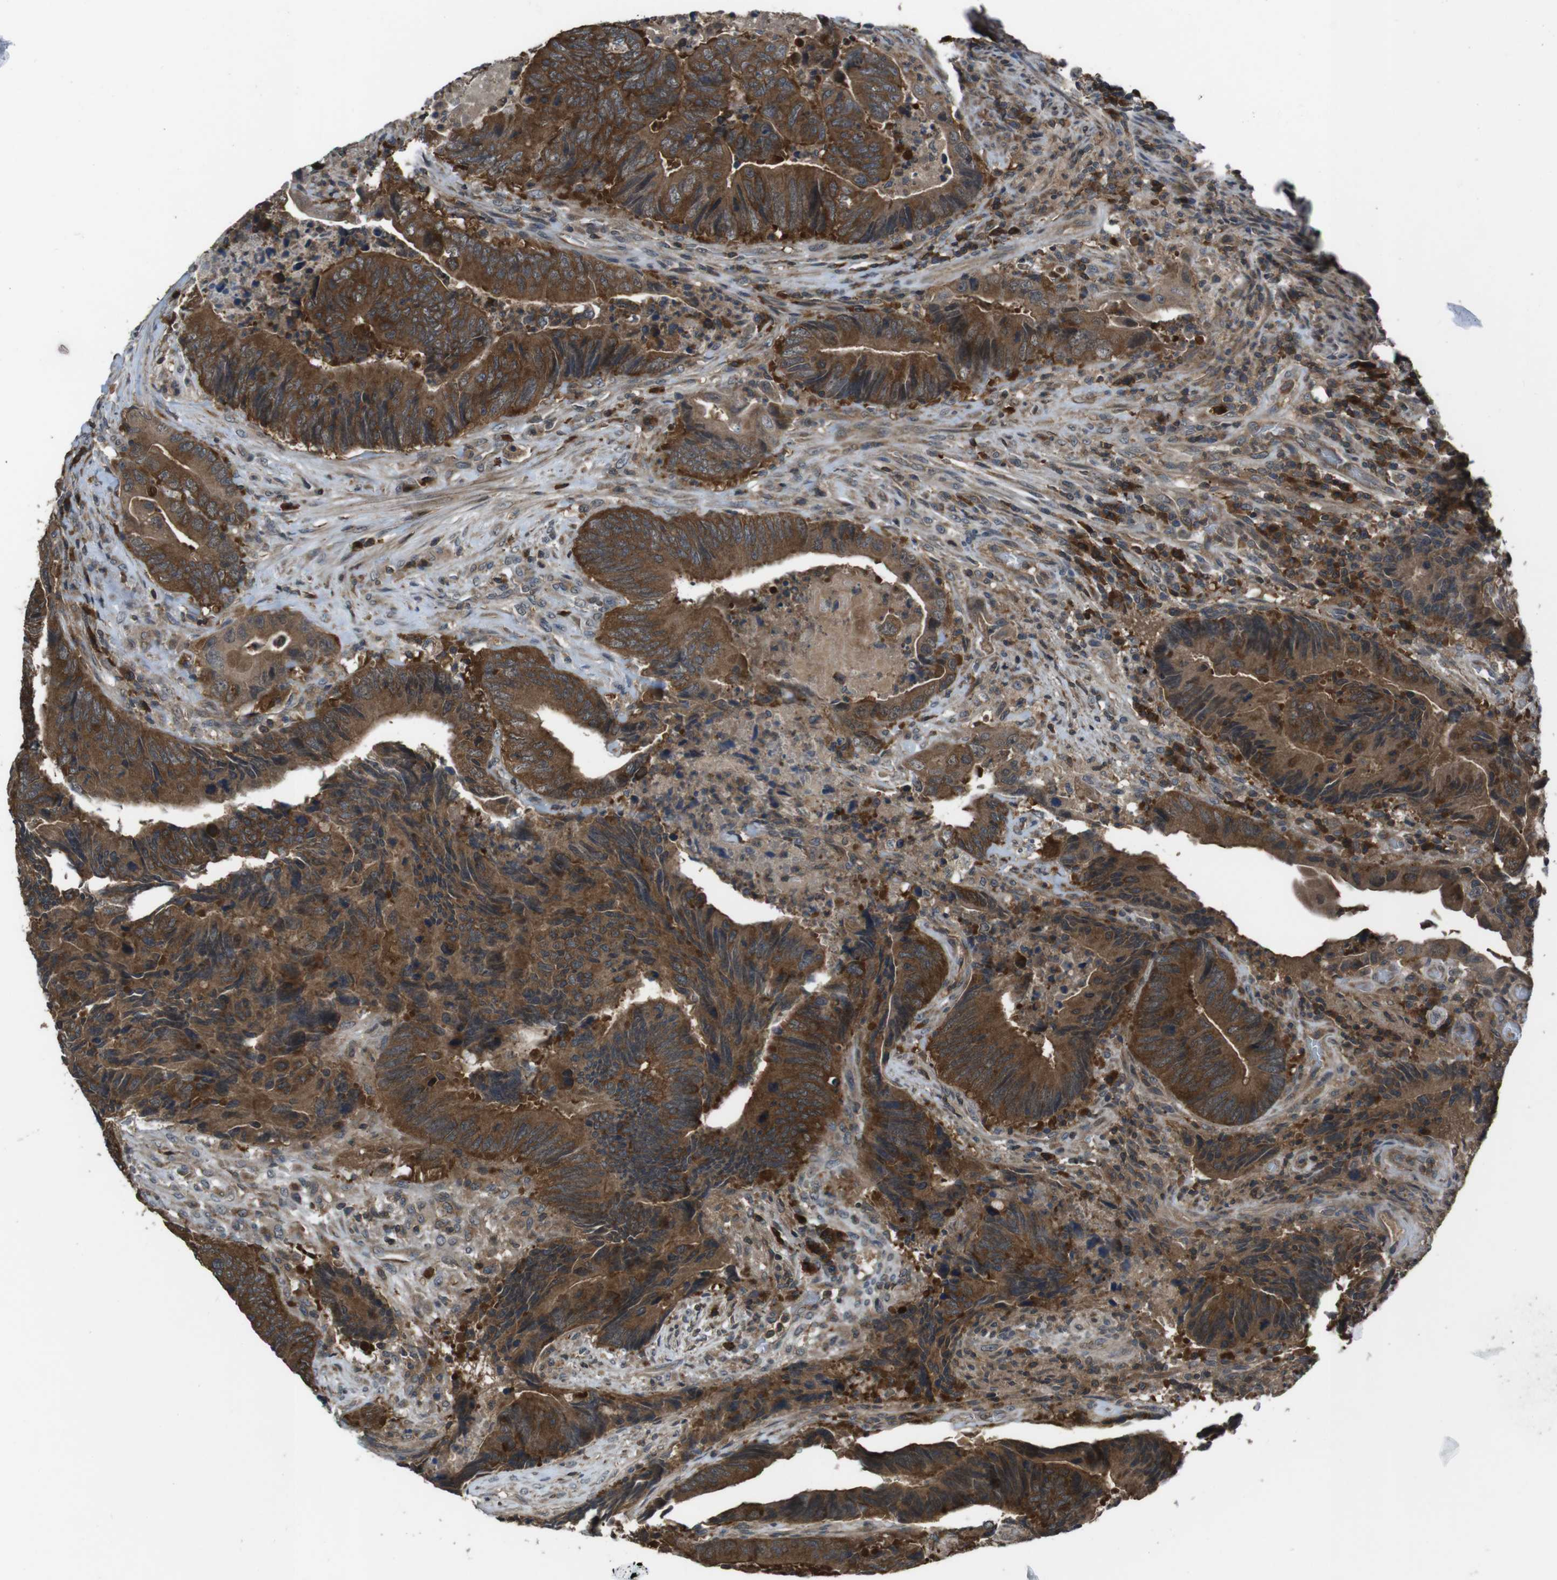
{"staining": {"intensity": "strong", "quantity": ">75%", "location": "cytoplasmic/membranous"}, "tissue": "colorectal cancer", "cell_type": "Tumor cells", "image_type": "cancer", "snomed": [{"axis": "morphology", "description": "Normal tissue, NOS"}, {"axis": "morphology", "description": "Adenocarcinoma, NOS"}, {"axis": "topography", "description": "Colon"}], "caption": "Protein expression analysis of adenocarcinoma (colorectal) demonstrates strong cytoplasmic/membranous positivity in approximately >75% of tumor cells.", "gene": "SLC22A23", "patient": {"sex": "male", "age": 56}}